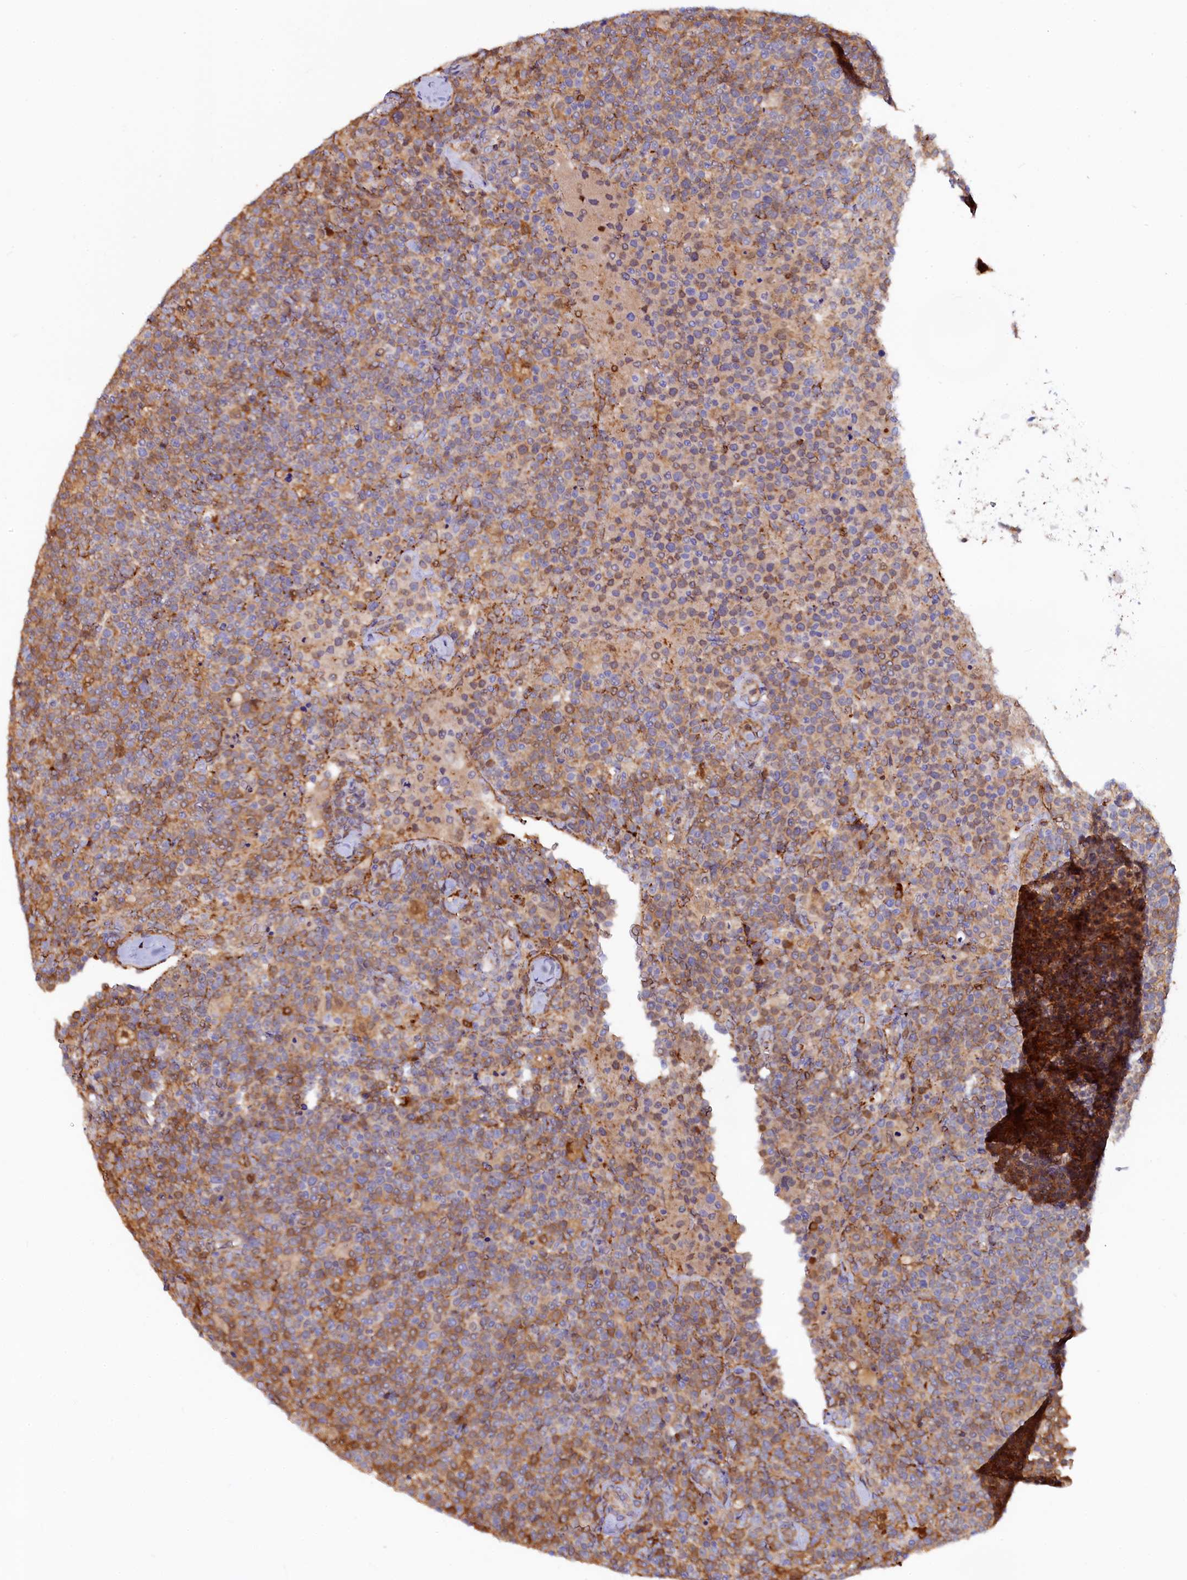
{"staining": {"intensity": "moderate", "quantity": ">75%", "location": "cytoplasmic/membranous"}, "tissue": "lymphoma", "cell_type": "Tumor cells", "image_type": "cancer", "snomed": [{"axis": "morphology", "description": "Malignant lymphoma, non-Hodgkin's type, High grade"}, {"axis": "topography", "description": "Lymph node"}], "caption": "Moderate cytoplasmic/membranous protein expression is present in about >75% of tumor cells in high-grade malignant lymphoma, non-Hodgkin's type.", "gene": "ASTE1", "patient": {"sex": "male", "age": 61}}